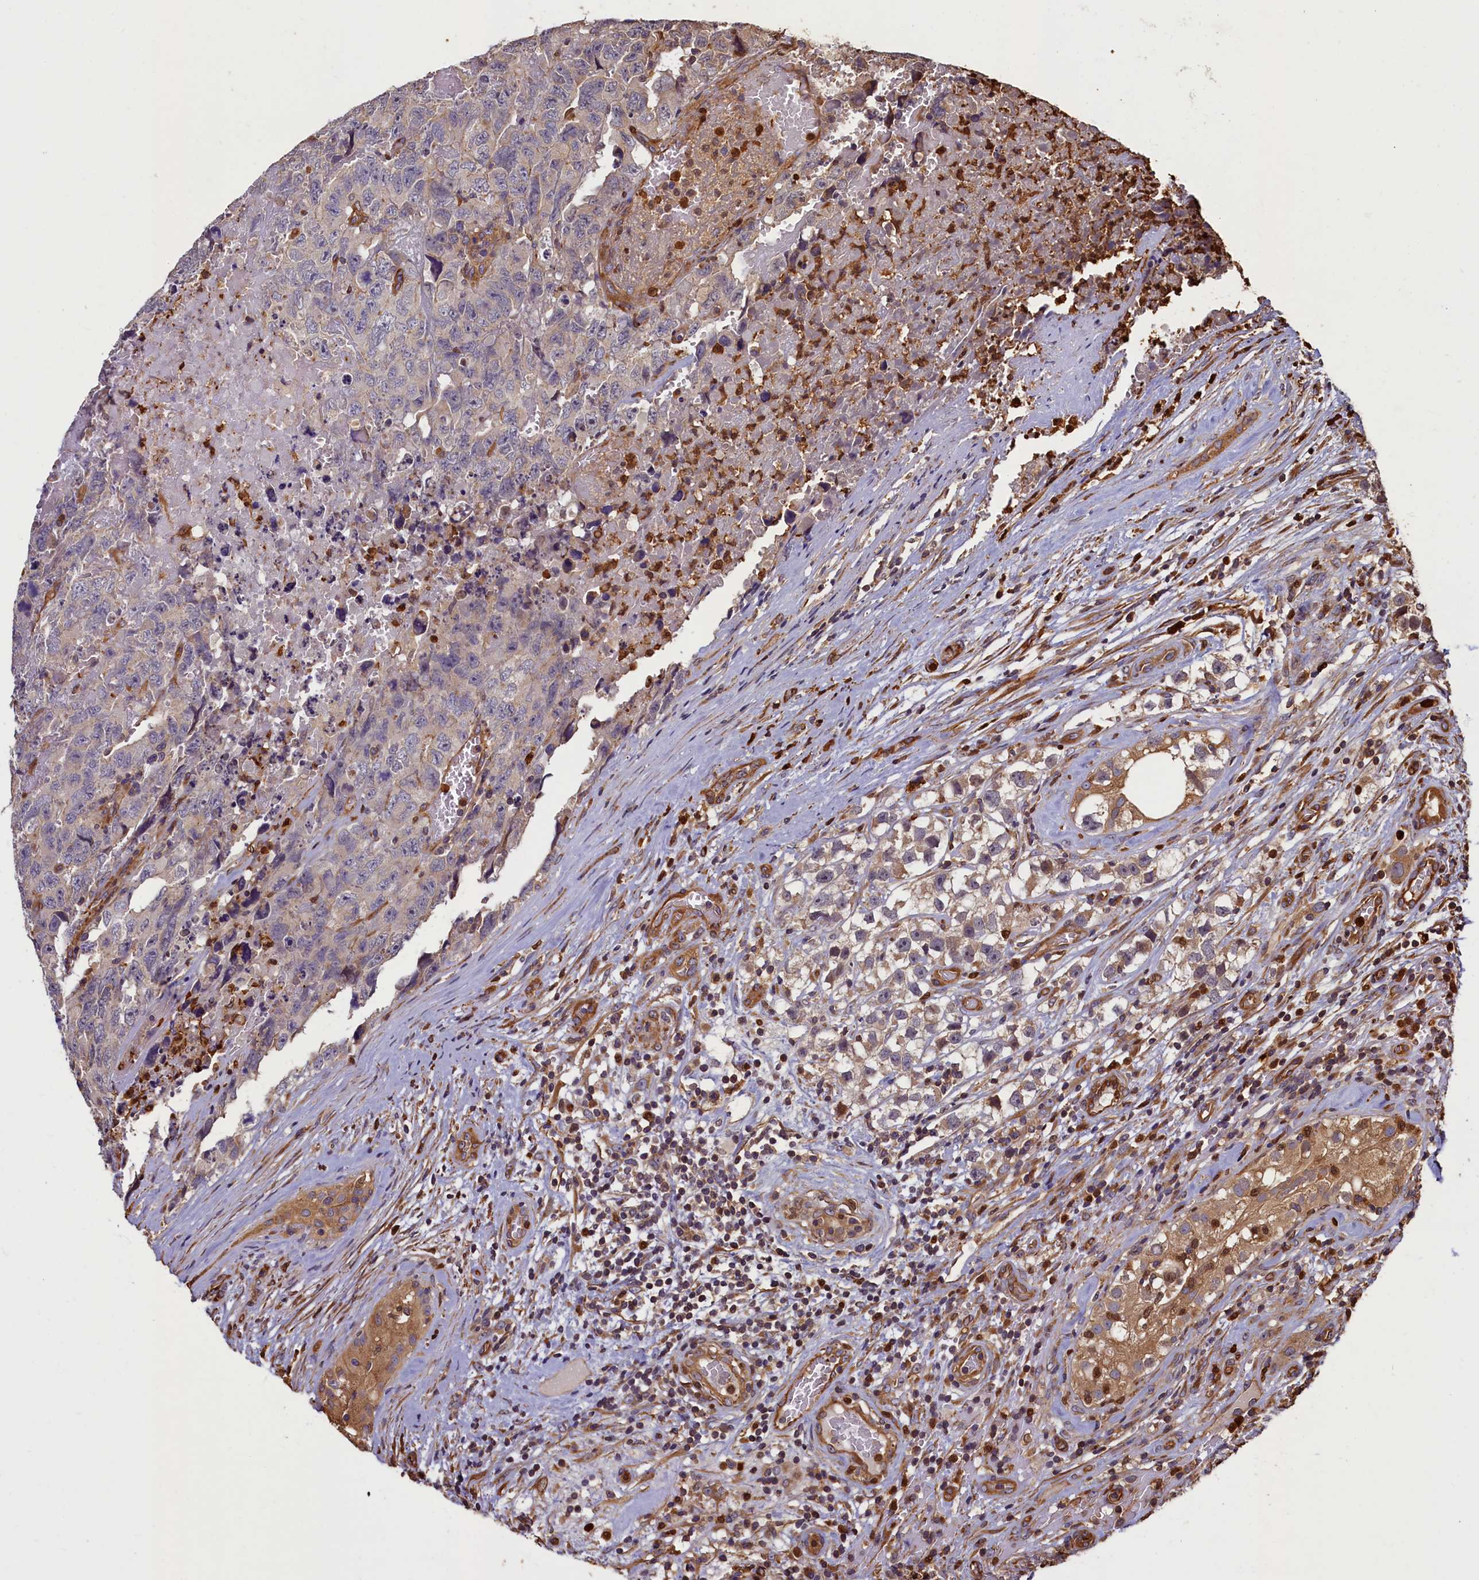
{"staining": {"intensity": "negative", "quantity": "none", "location": "none"}, "tissue": "testis cancer", "cell_type": "Tumor cells", "image_type": "cancer", "snomed": [{"axis": "morphology", "description": "Carcinoma, Embryonal, NOS"}, {"axis": "topography", "description": "Testis"}], "caption": "Testis cancer (embryonal carcinoma) was stained to show a protein in brown. There is no significant positivity in tumor cells. (Stains: DAB (3,3'-diaminobenzidine) immunohistochemistry (IHC) with hematoxylin counter stain, Microscopy: brightfield microscopy at high magnification).", "gene": "CCDC102B", "patient": {"sex": "male", "age": 45}}